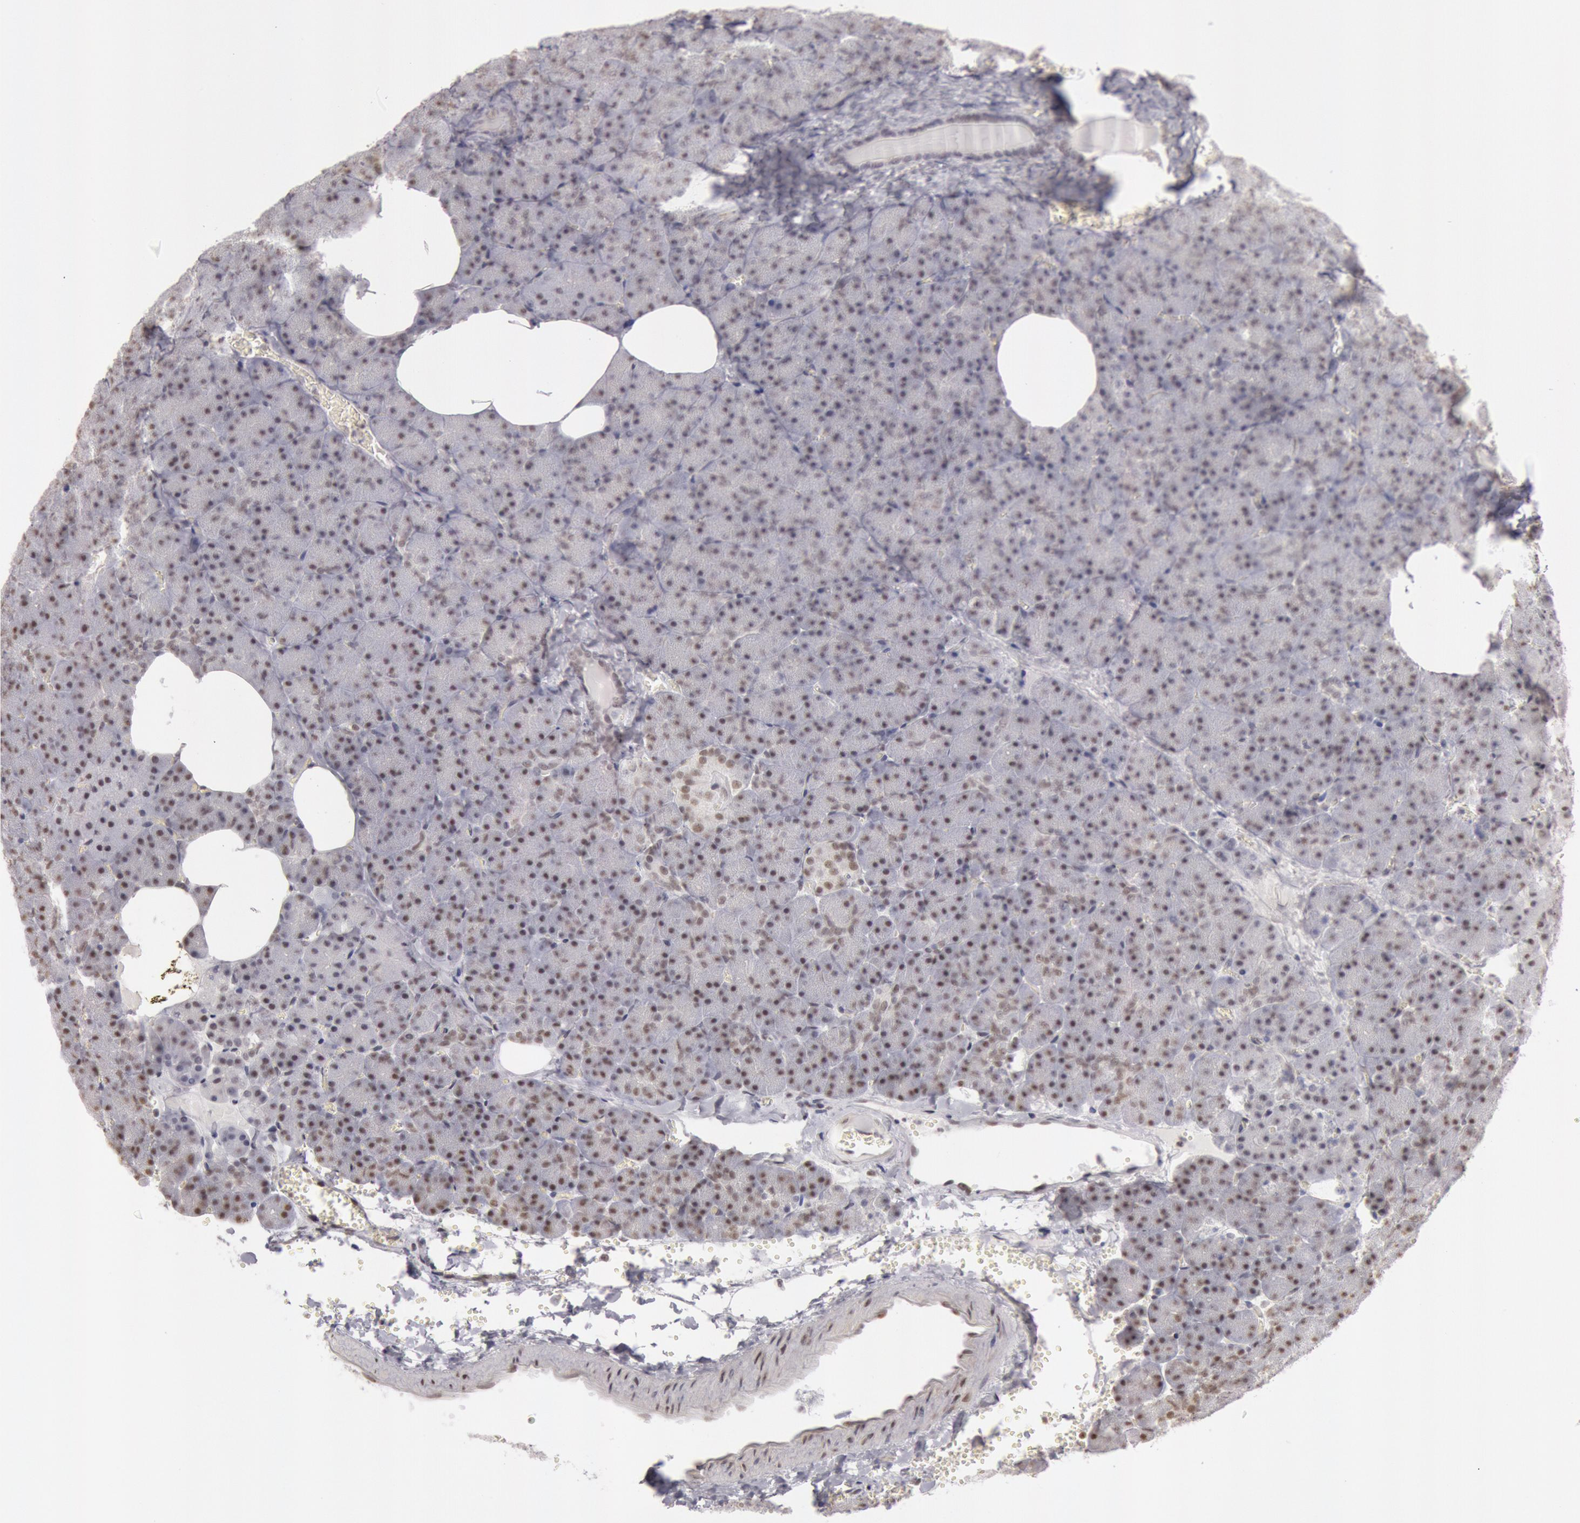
{"staining": {"intensity": "weak", "quantity": ">75%", "location": "nuclear"}, "tissue": "pancreas", "cell_type": "Exocrine glandular cells", "image_type": "normal", "snomed": [{"axis": "morphology", "description": "Normal tissue, NOS"}, {"axis": "topography", "description": "Pancreas"}], "caption": "Exocrine glandular cells exhibit low levels of weak nuclear staining in approximately >75% of cells in benign human pancreas.", "gene": "ESS2", "patient": {"sex": "female", "age": 35}}